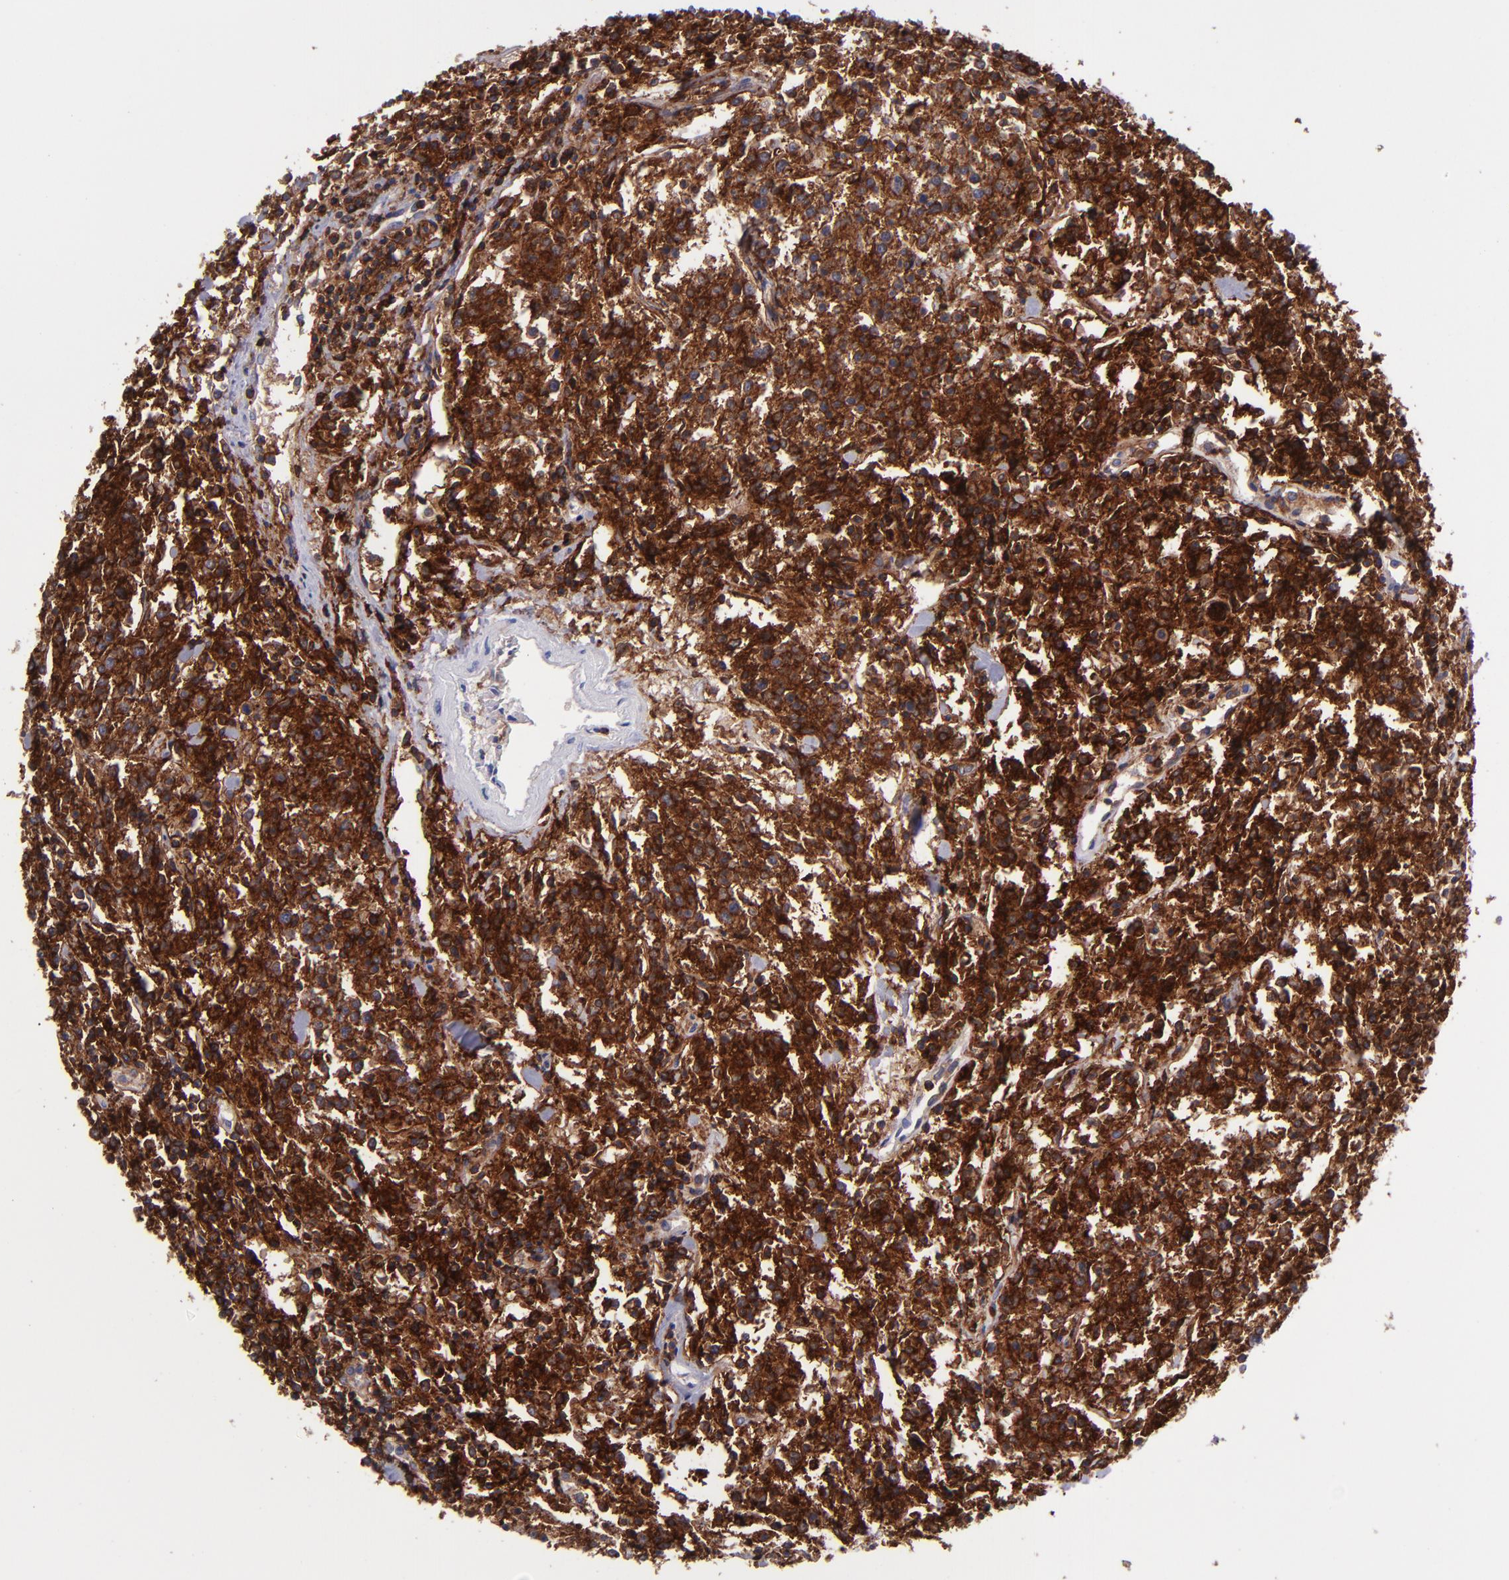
{"staining": {"intensity": "strong", "quantity": ">75%", "location": "cytoplasmic/membranous"}, "tissue": "lymphoma", "cell_type": "Tumor cells", "image_type": "cancer", "snomed": [{"axis": "morphology", "description": "Malignant lymphoma, non-Hodgkin's type, Low grade"}, {"axis": "topography", "description": "Small intestine"}], "caption": "A histopathology image showing strong cytoplasmic/membranous positivity in approximately >75% of tumor cells in lymphoma, as visualized by brown immunohistochemical staining.", "gene": "ICAM3", "patient": {"sex": "female", "age": 59}}